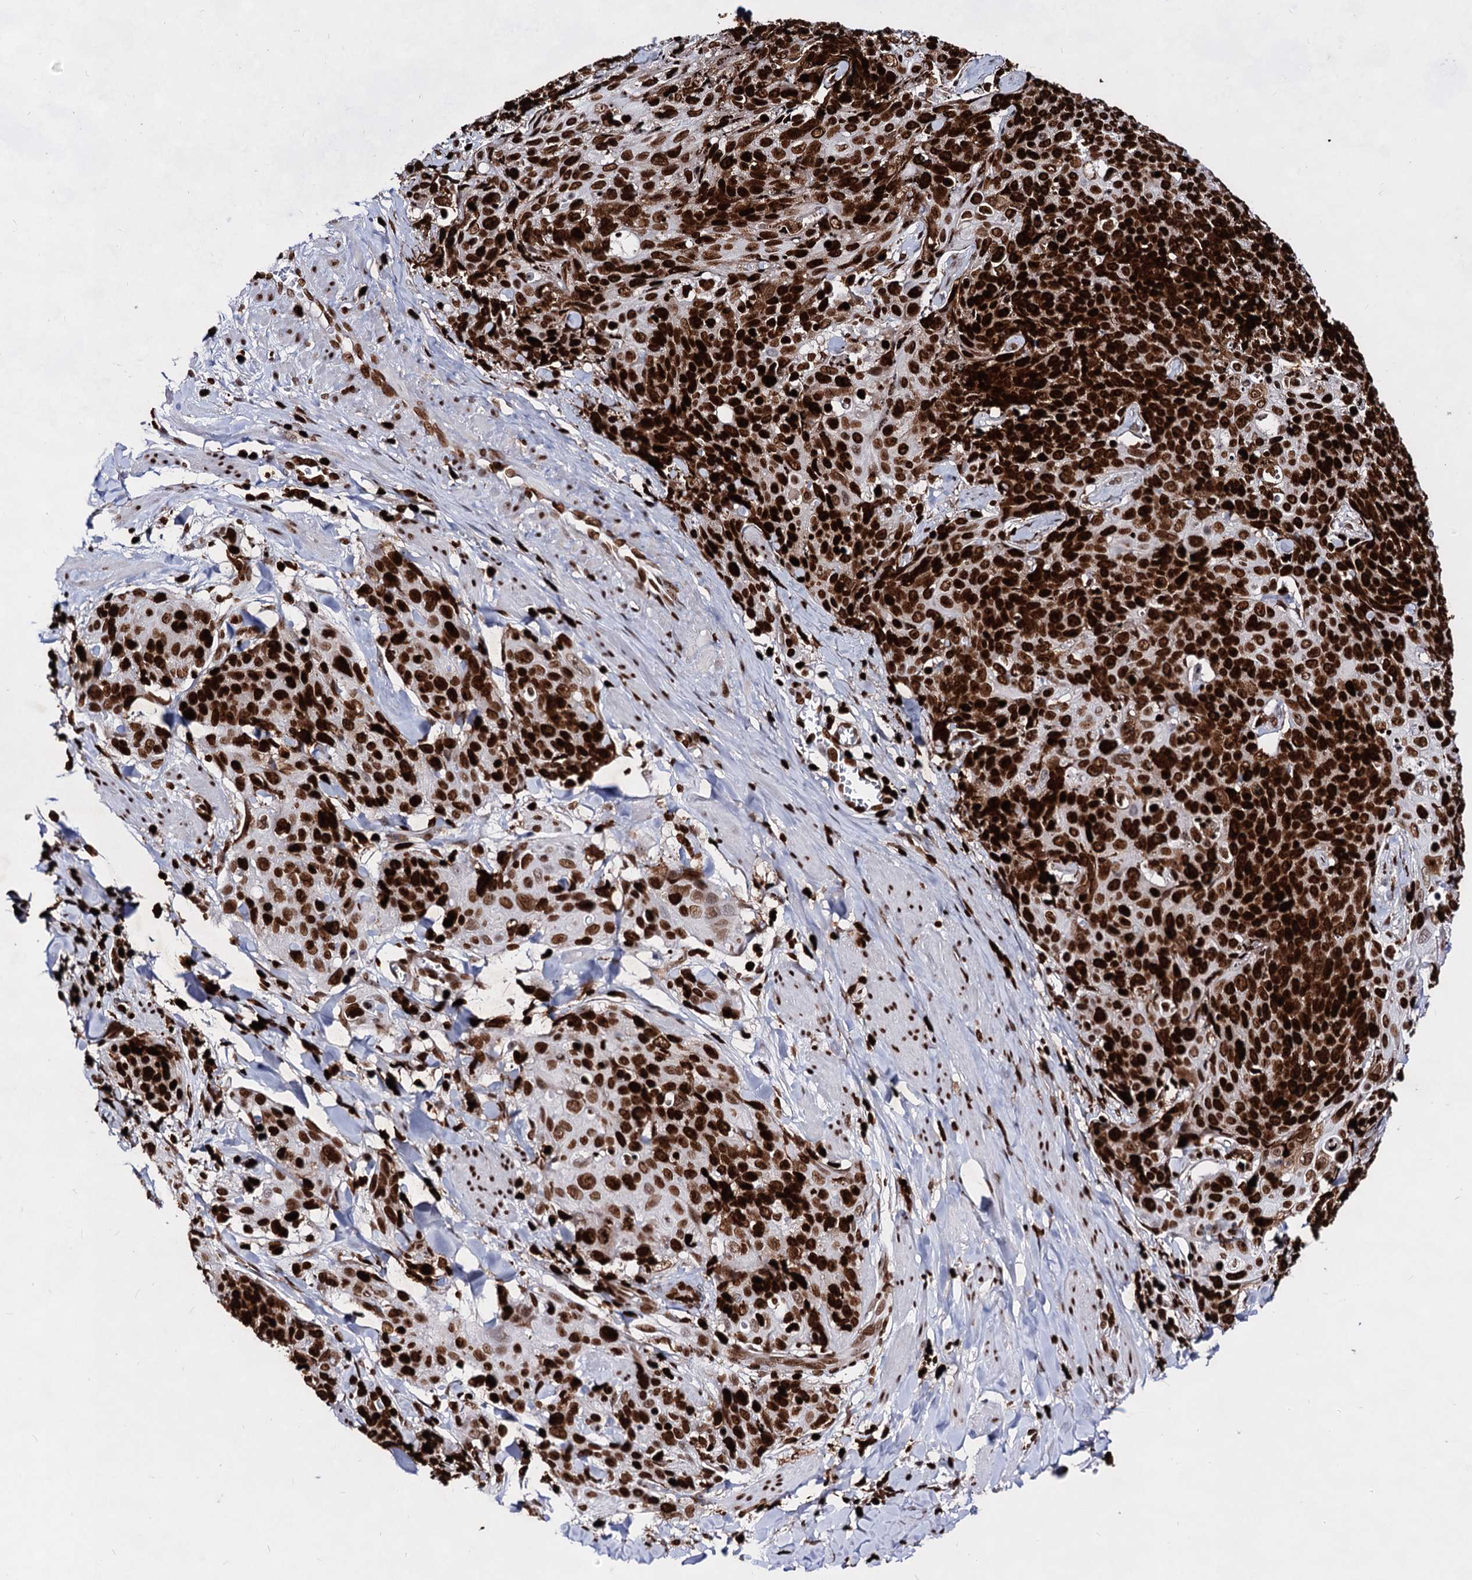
{"staining": {"intensity": "strong", "quantity": ">75%", "location": "nuclear"}, "tissue": "skin cancer", "cell_type": "Tumor cells", "image_type": "cancer", "snomed": [{"axis": "morphology", "description": "Squamous cell carcinoma, NOS"}, {"axis": "topography", "description": "Skin"}, {"axis": "topography", "description": "Vulva"}], "caption": "Human skin squamous cell carcinoma stained for a protein (brown) reveals strong nuclear positive expression in approximately >75% of tumor cells.", "gene": "HMGB2", "patient": {"sex": "female", "age": 85}}